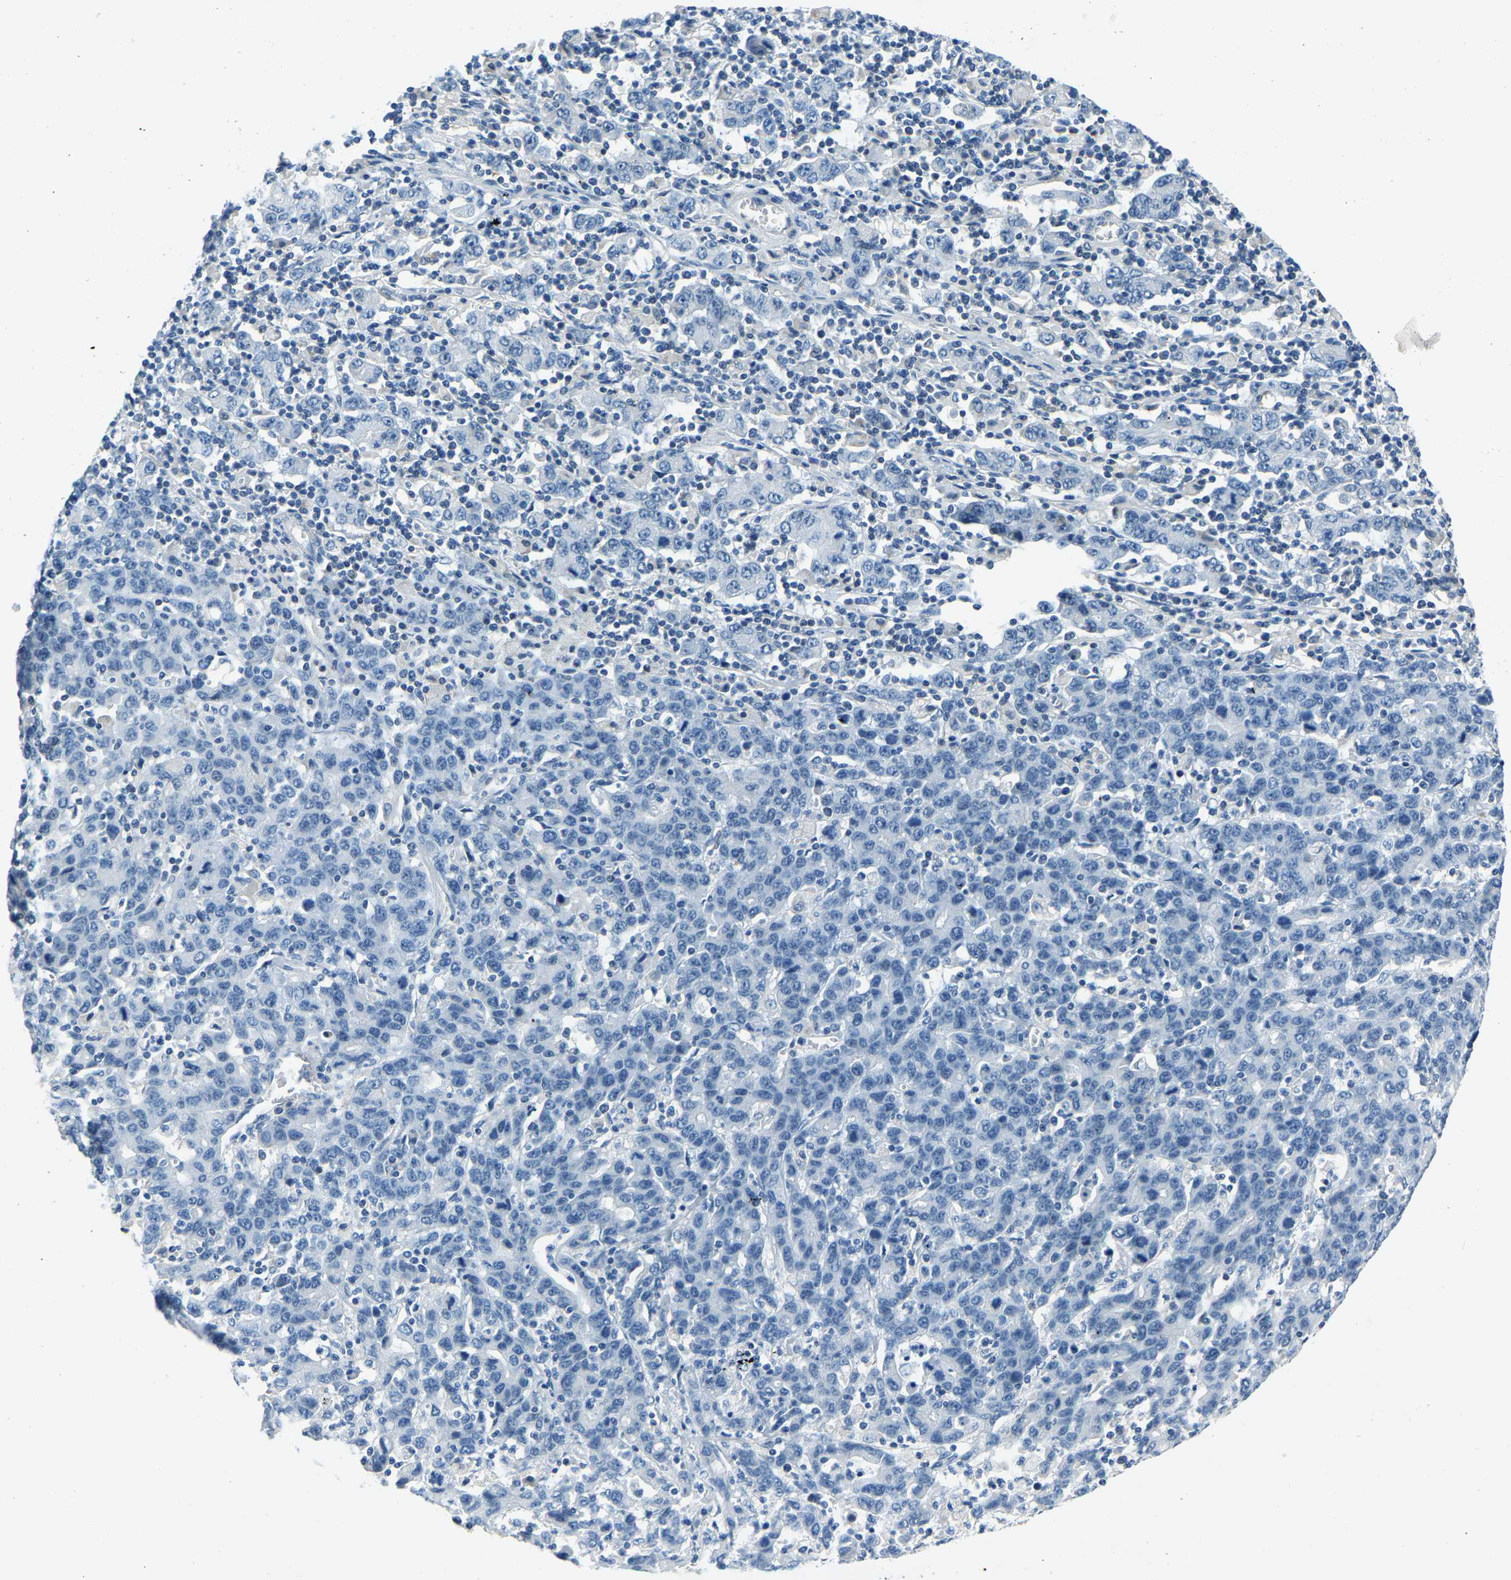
{"staining": {"intensity": "negative", "quantity": "none", "location": "none"}, "tissue": "stomach cancer", "cell_type": "Tumor cells", "image_type": "cancer", "snomed": [{"axis": "morphology", "description": "Adenocarcinoma, NOS"}, {"axis": "topography", "description": "Stomach, upper"}], "caption": "Stomach cancer (adenocarcinoma) was stained to show a protein in brown. There is no significant positivity in tumor cells. Nuclei are stained in blue.", "gene": "XIRP1", "patient": {"sex": "male", "age": 69}}